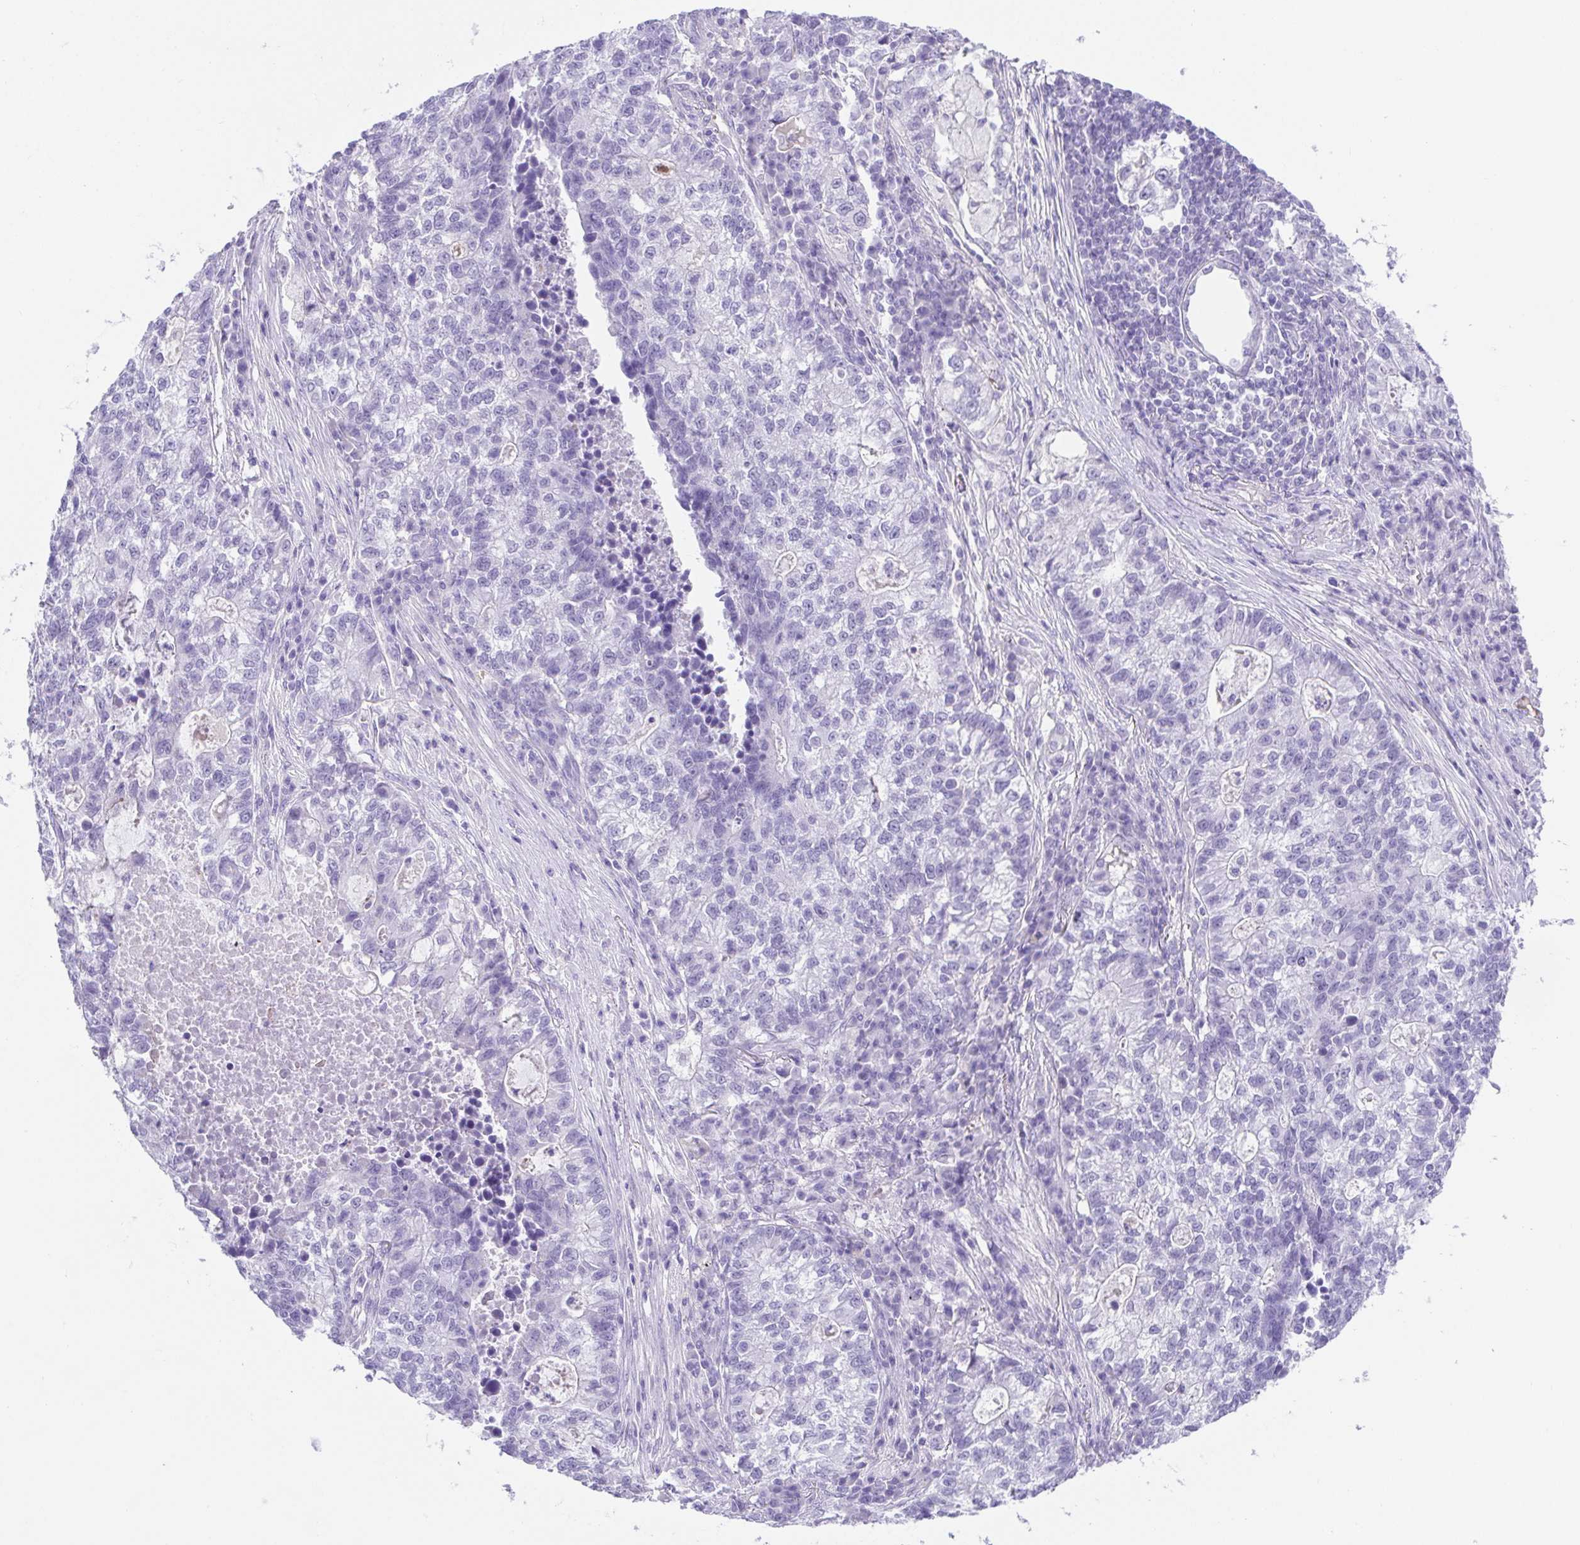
{"staining": {"intensity": "negative", "quantity": "none", "location": "none"}, "tissue": "lung cancer", "cell_type": "Tumor cells", "image_type": "cancer", "snomed": [{"axis": "morphology", "description": "Adenocarcinoma, NOS"}, {"axis": "topography", "description": "Lung"}], "caption": "Immunohistochemistry (IHC) image of lung cancer (adenocarcinoma) stained for a protein (brown), which demonstrates no positivity in tumor cells. (DAB immunohistochemistry (IHC), high magnification).", "gene": "SPATA4", "patient": {"sex": "male", "age": 57}}